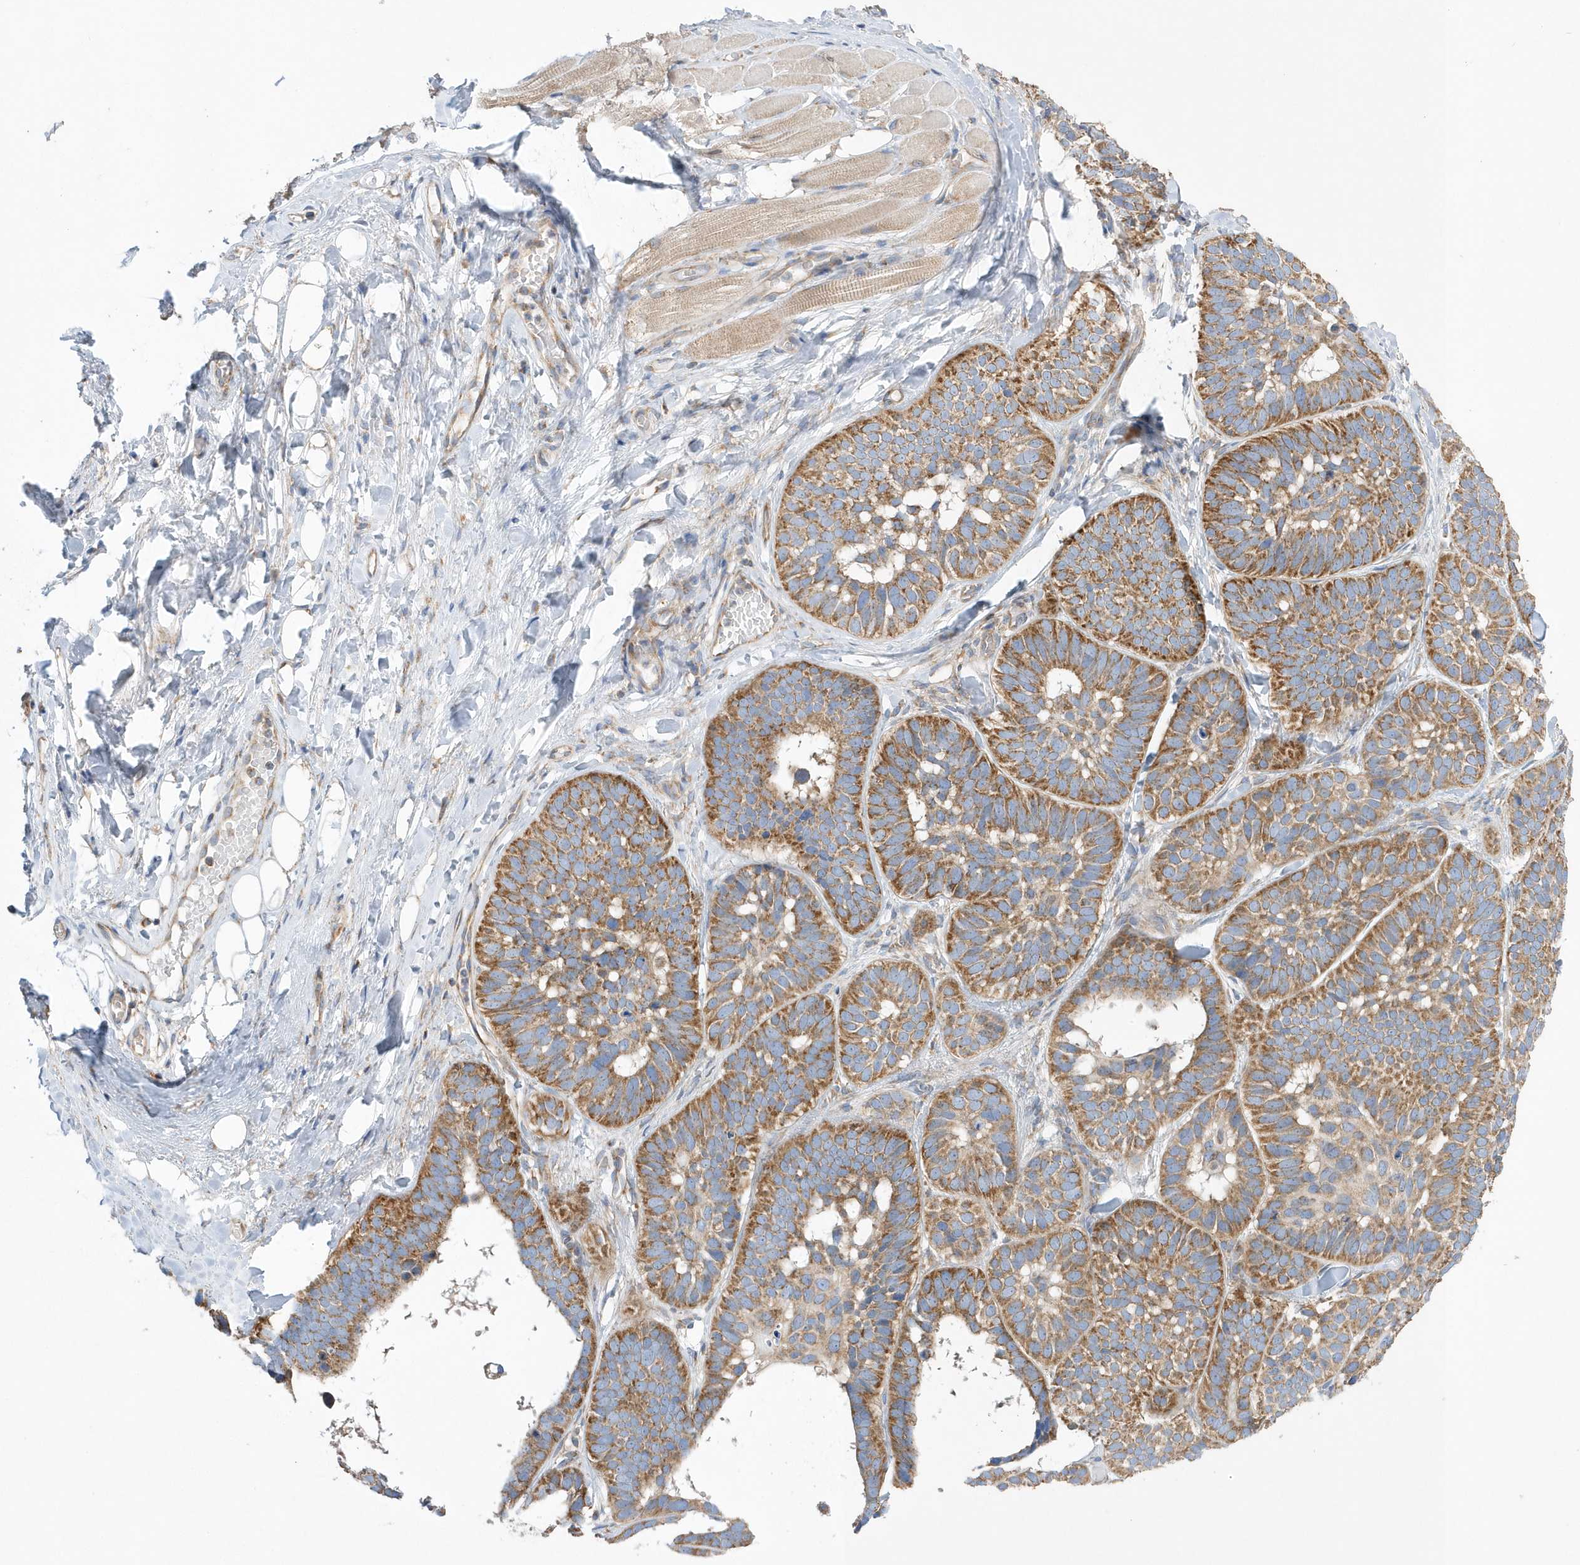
{"staining": {"intensity": "strong", "quantity": ">75%", "location": "cytoplasmic/membranous"}, "tissue": "skin cancer", "cell_type": "Tumor cells", "image_type": "cancer", "snomed": [{"axis": "morphology", "description": "Basal cell carcinoma"}, {"axis": "topography", "description": "Skin"}], "caption": "About >75% of tumor cells in skin cancer (basal cell carcinoma) show strong cytoplasmic/membranous protein positivity as visualized by brown immunohistochemical staining.", "gene": "SPATA5", "patient": {"sex": "male", "age": 62}}